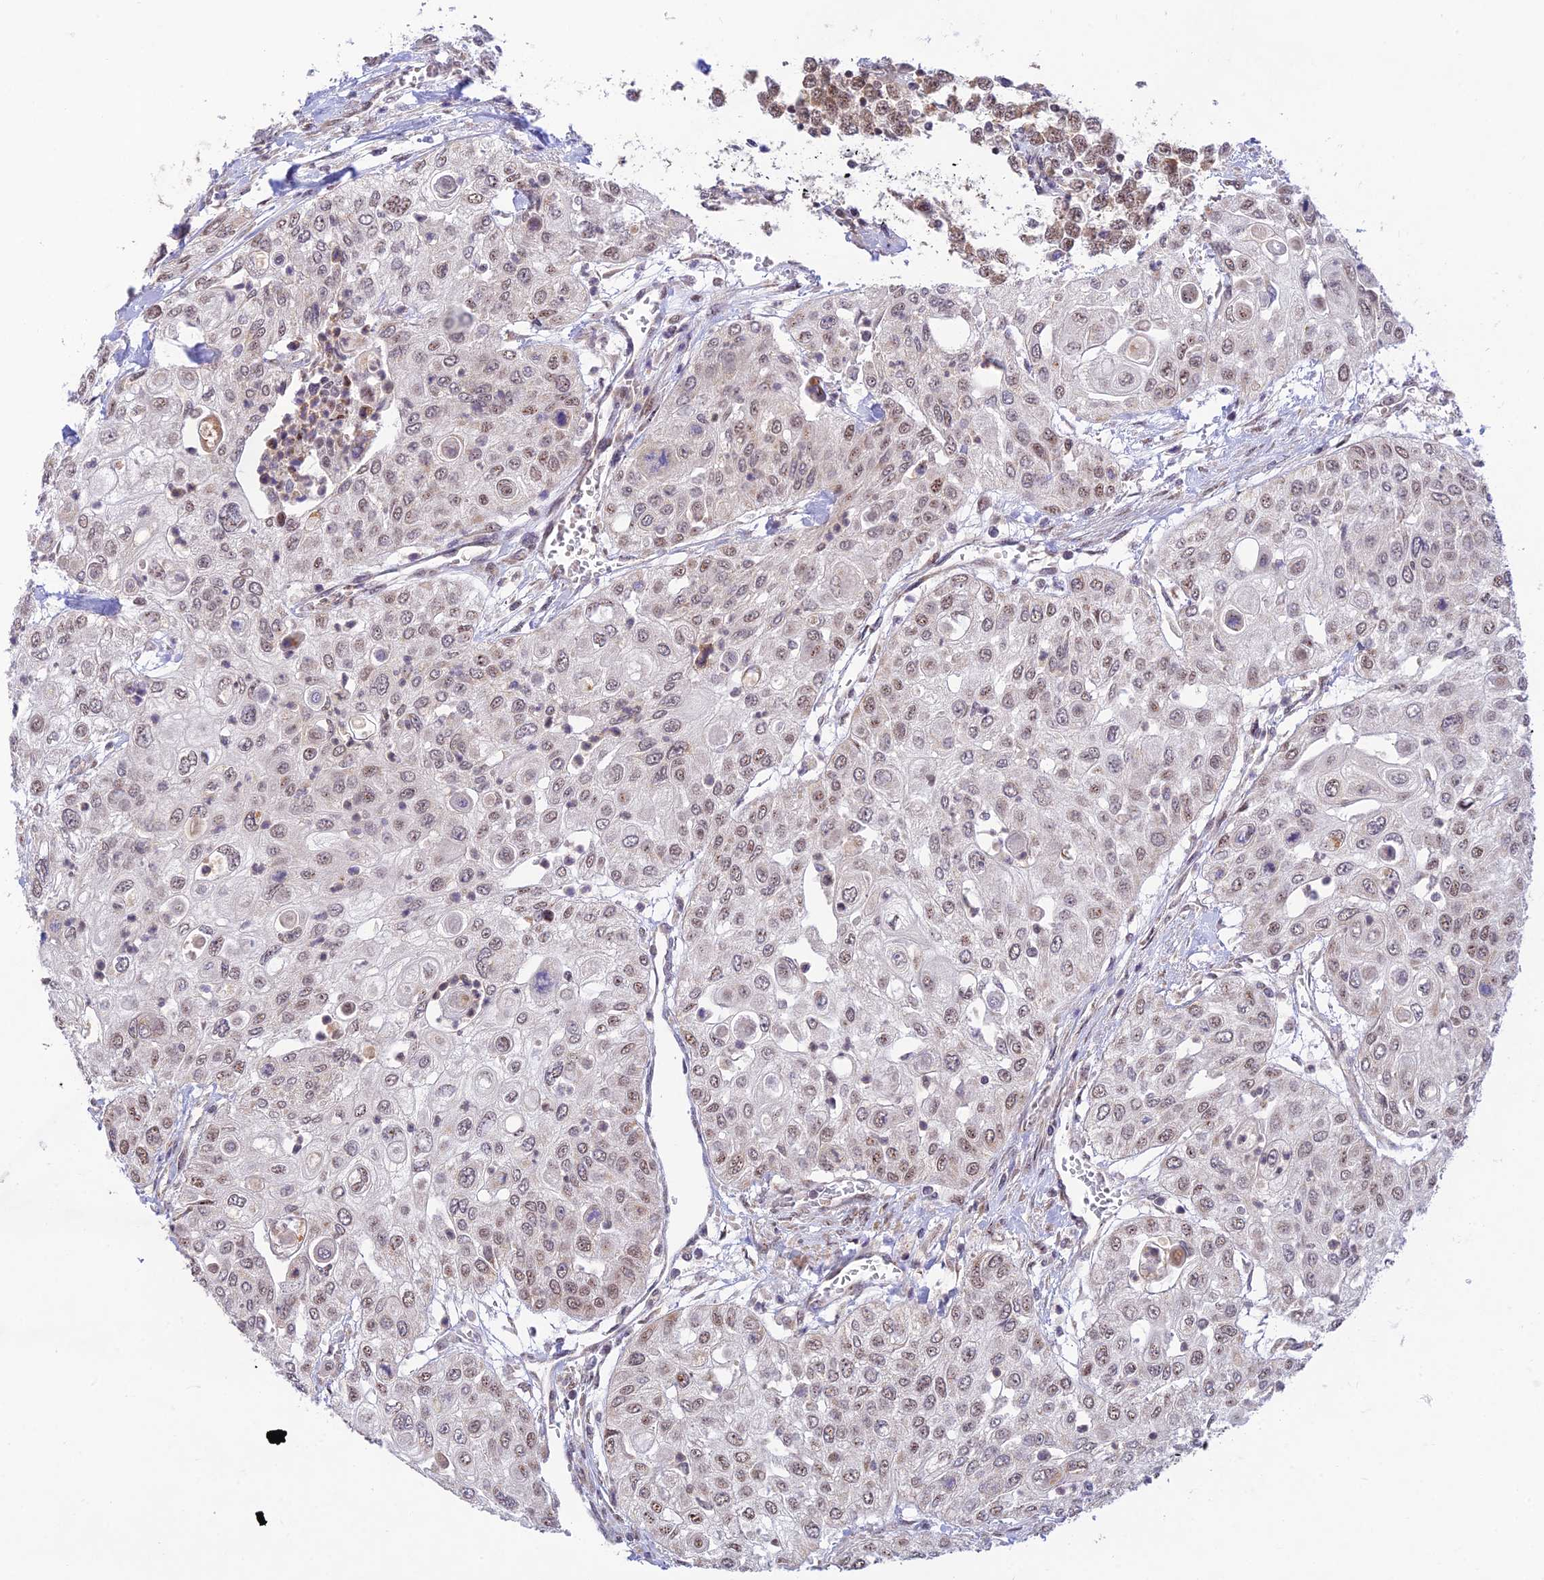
{"staining": {"intensity": "weak", "quantity": ">75%", "location": "nuclear"}, "tissue": "urothelial cancer", "cell_type": "Tumor cells", "image_type": "cancer", "snomed": [{"axis": "morphology", "description": "Urothelial carcinoma, High grade"}, {"axis": "topography", "description": "Urinary bladder"}], "caption": "Immunohistochemistry photomicrograph of neoplastic tissue: human urothelial cancer stained using immunohistochemistry demonstrates low levels of weak protein expression localized specifically in the nuclear of tumor cells, appearing as a nuclear brown color.", "gene": "MICOS13", "patient": {"sex": "female", "age": 79}}